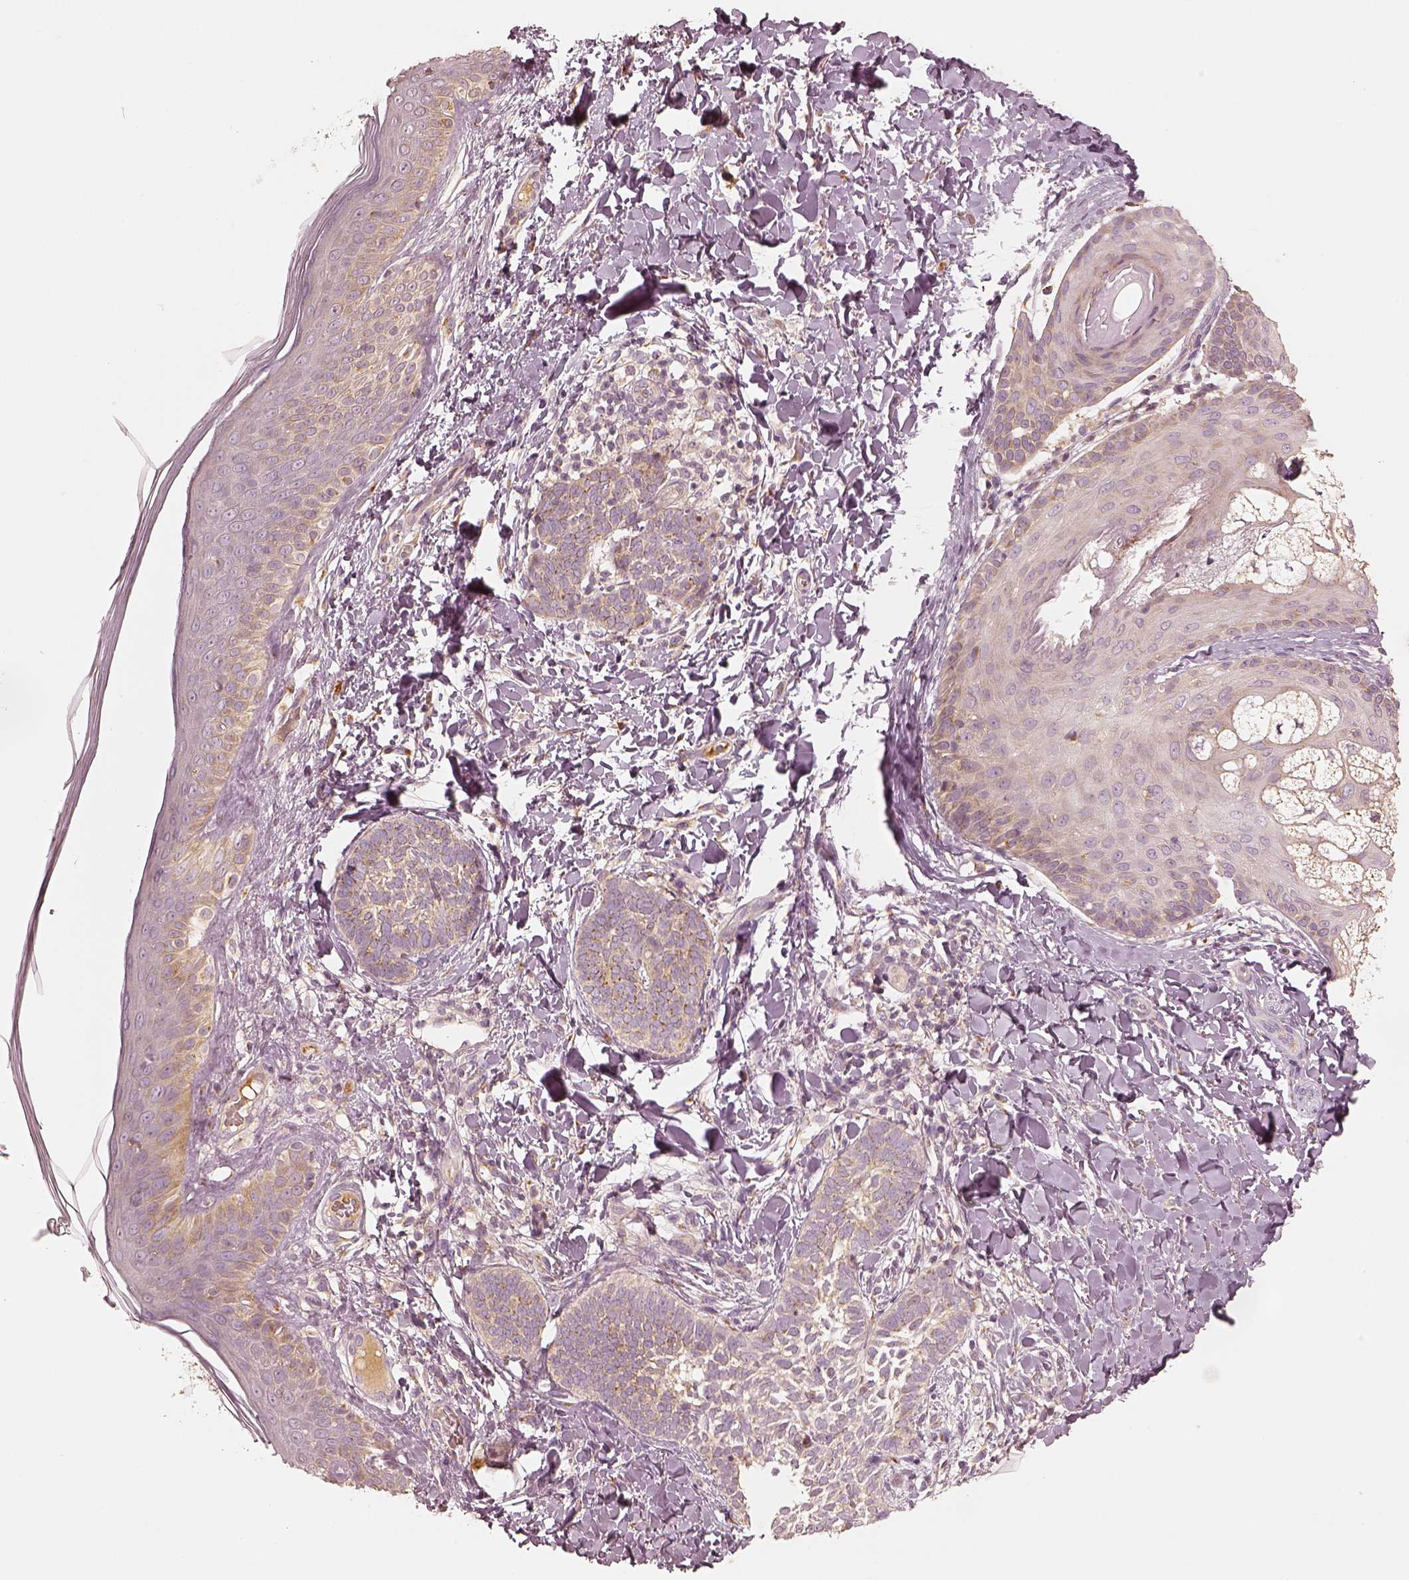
{"staining": {"intensity": "weak", "quantity": "<25%", "location": "cytoplasmic/membranous"}, "tissue": "skin cancer", "cell_type": "Tumor cells", "image_type": "cancer", "snomed": [{"axis": "morphology", "description": "Normal tissue, NOS"}, {"axis": "morphology", "description": "Basal cell carcinoma"}, {"axis": "topography", "description": "Skin"}], "caption": "Tumor cells are negative for brown protein staining in skin cancer.", "gene": "GORASP2", "patient": {"sex": "male", "age": 46}}